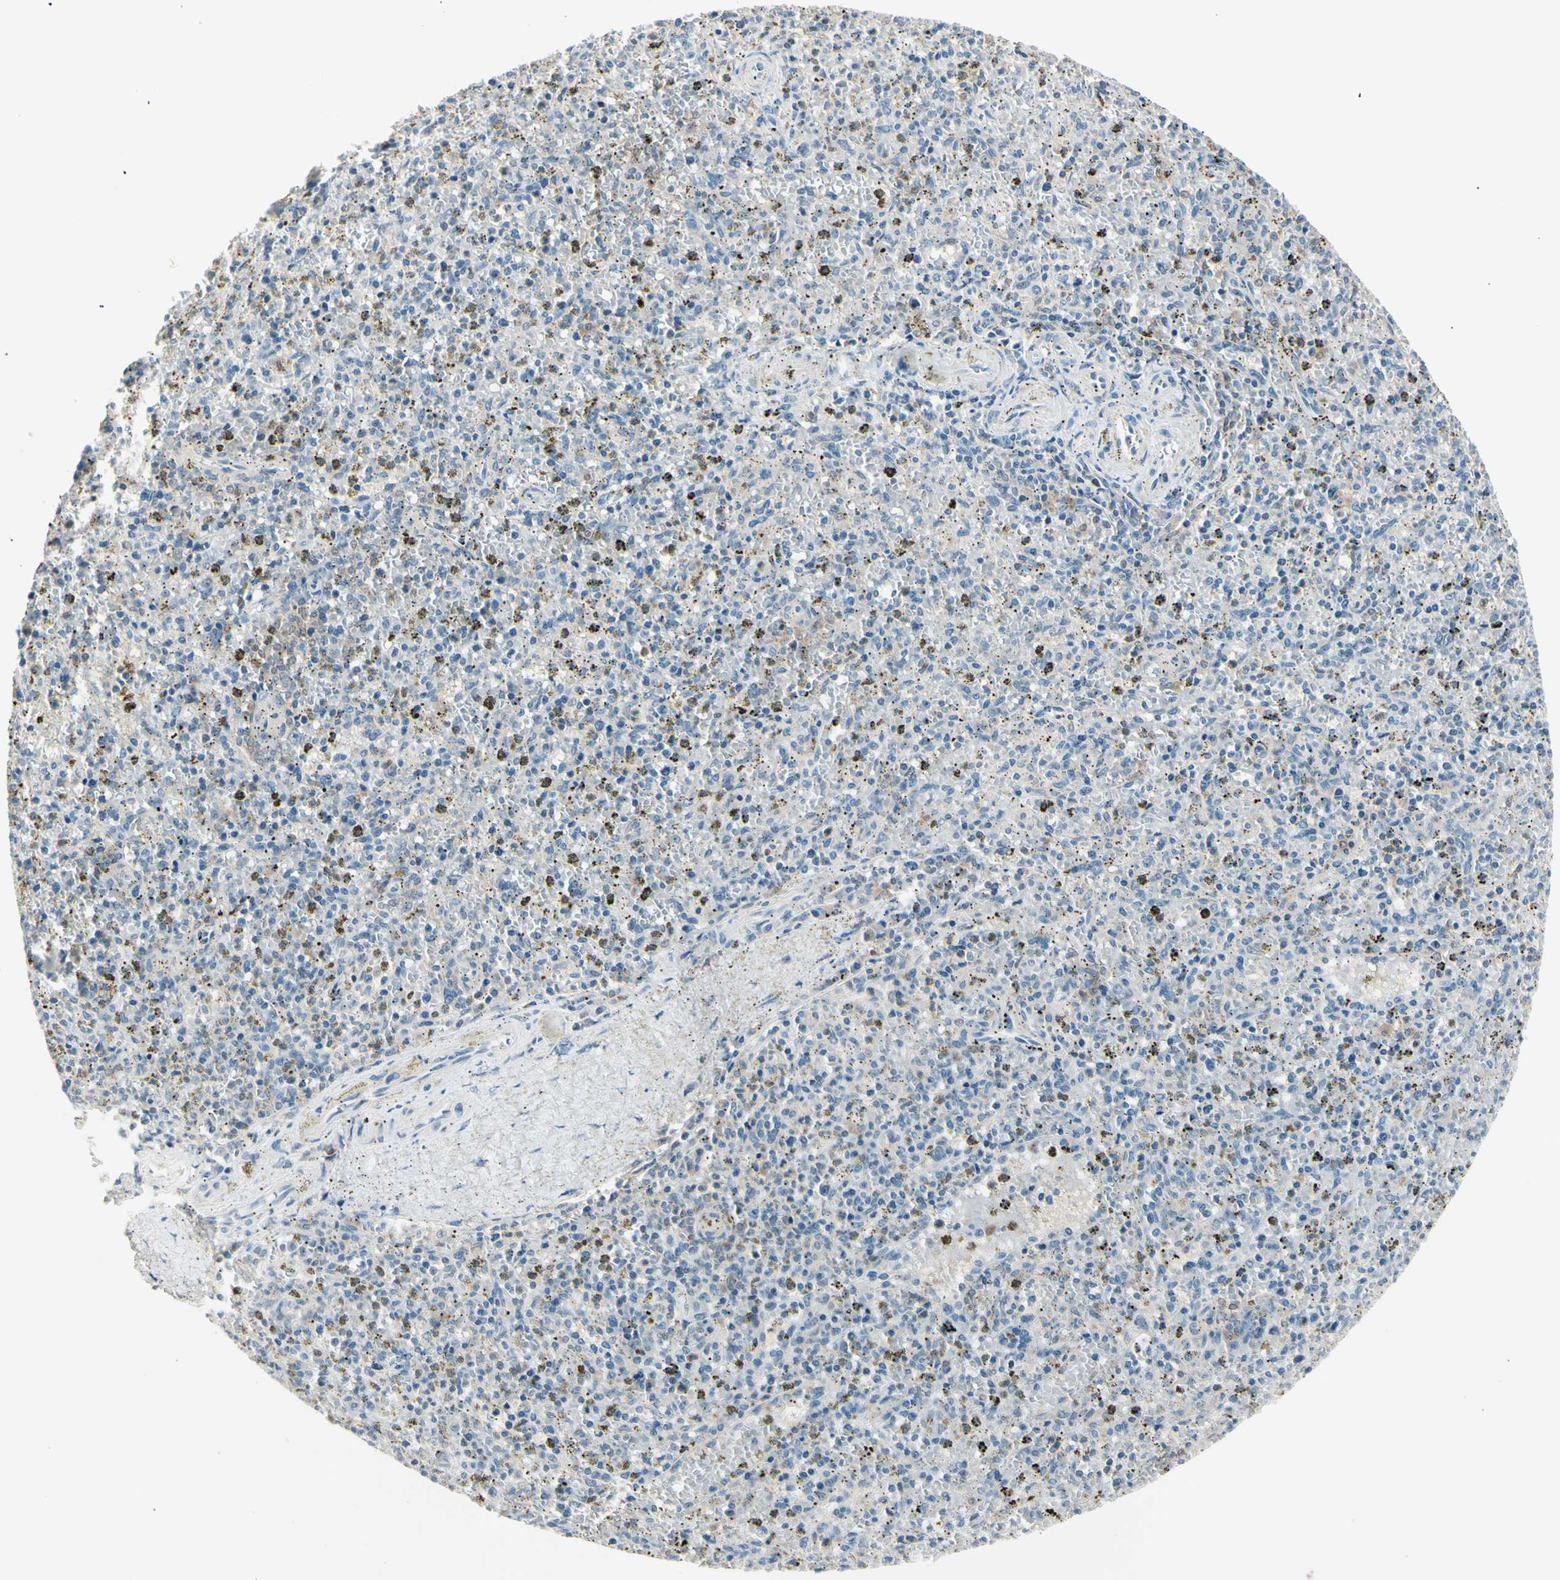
{"staining": {"intensity": "weak", "quantity": ">75%", "location": "cytoplasmic/membranous"}, "tissue": "spleen", "cell_type": "Cells in red pulp", "image_type": "normal", "snomed": [{"axis": "morphology", "description": "Normal tissue, NOS"}, {"axis": "topography", "description": "Spleen"}], "caption": "Protein staining shows weak cytoplasmic/membranous staining in about >75% of cells in red pulp in normal spleen.", "gene": "LHPP", "patient": {"sex": "male", "age": 72}}